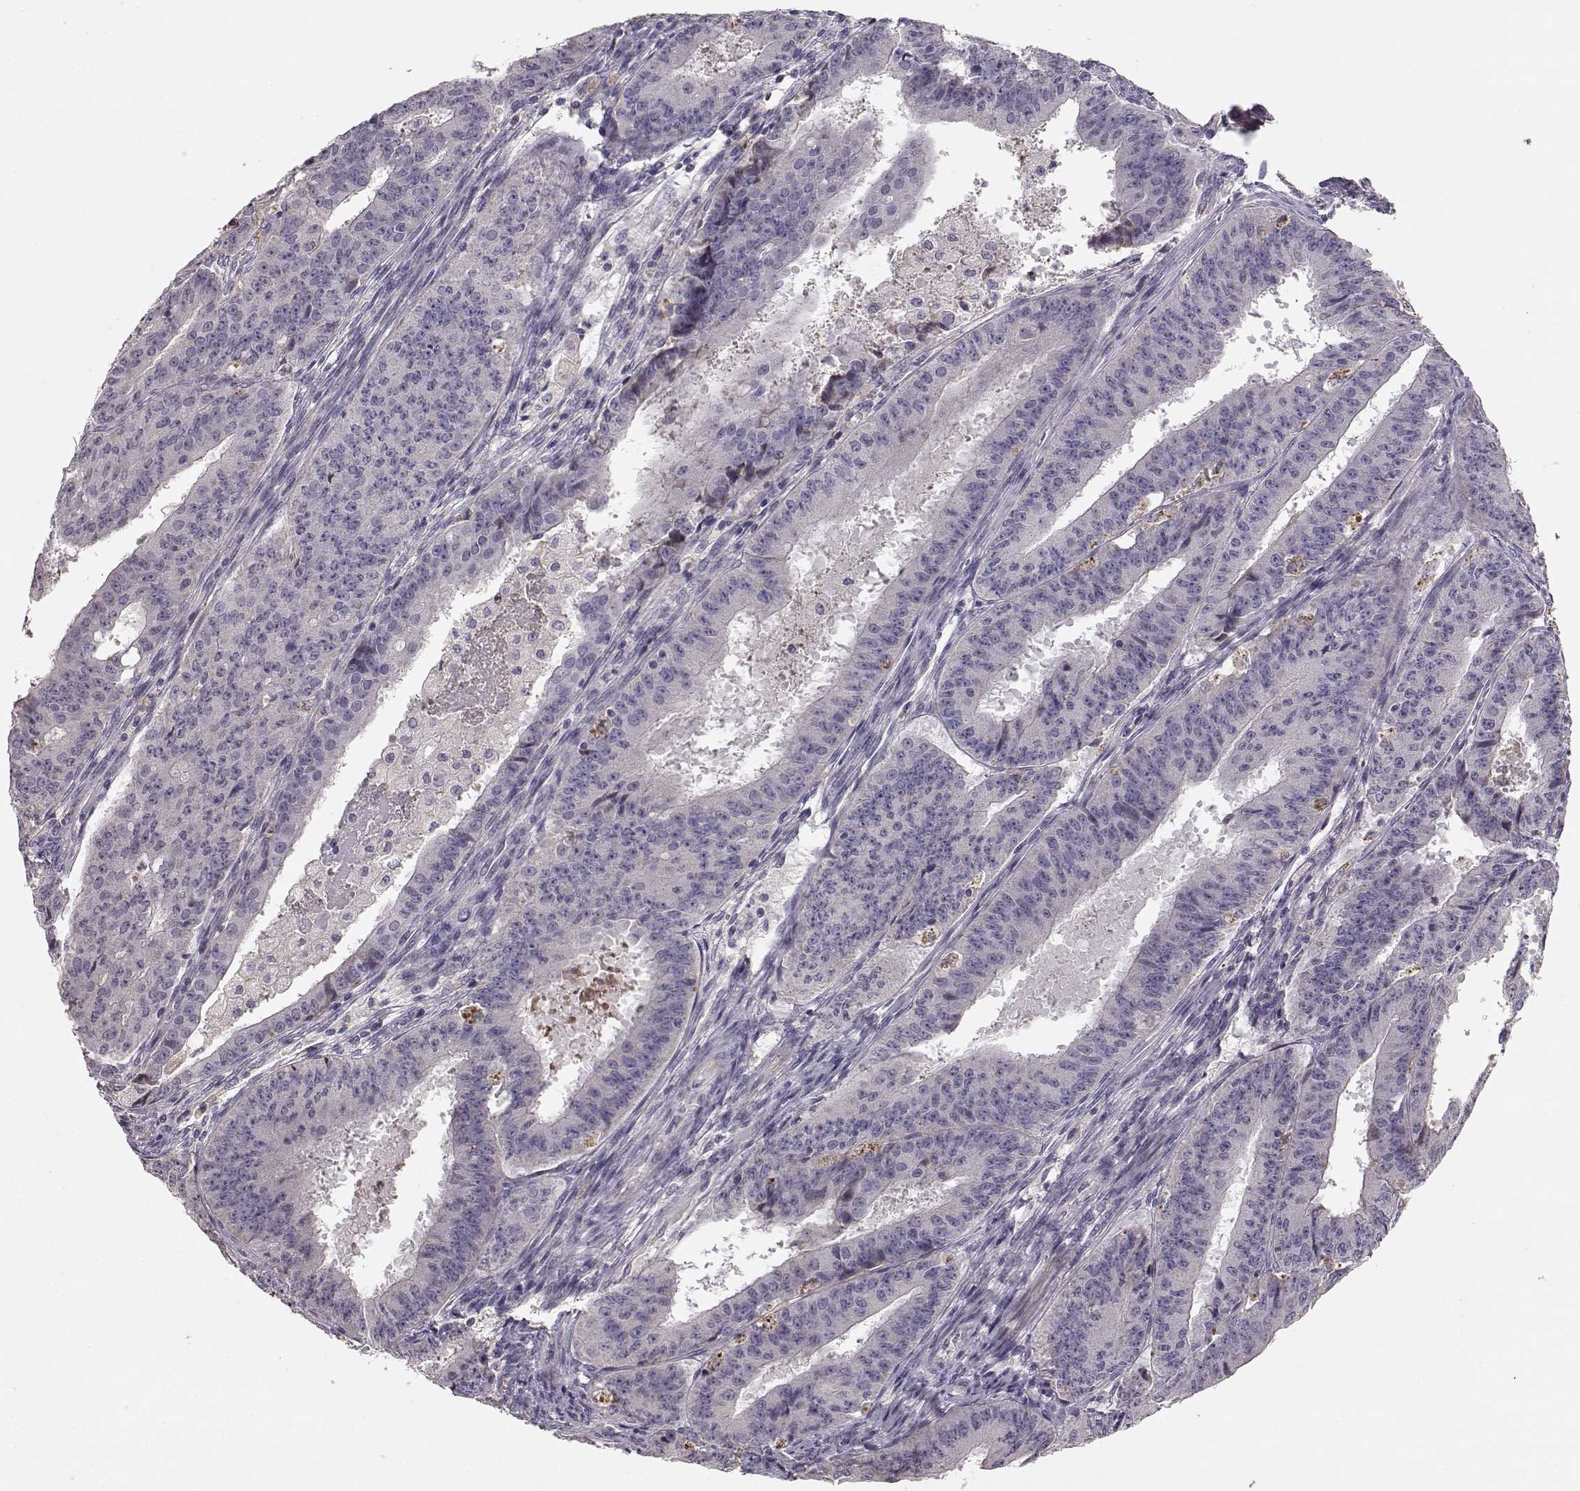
{"staining": {"intensity": "negative", "quantity": "none", "location": "none"}, "tissue": "ovarian cancer", "cell_type": "Tumor cells", "image_type": "cancer", "snomed": [{"axis": "morphology", "description": "Carcinoma, endometroid"}, {"axis": "topography", "description": "Ovary"}], "caption": "This is an immunohistochemistry (IHC) micrograph of human ovarian cancer (endometroid carcinoma). There is no staining in tumor cells.", "gene": "YJEFN3", "patient": {"sex": "female", "age": 42}}